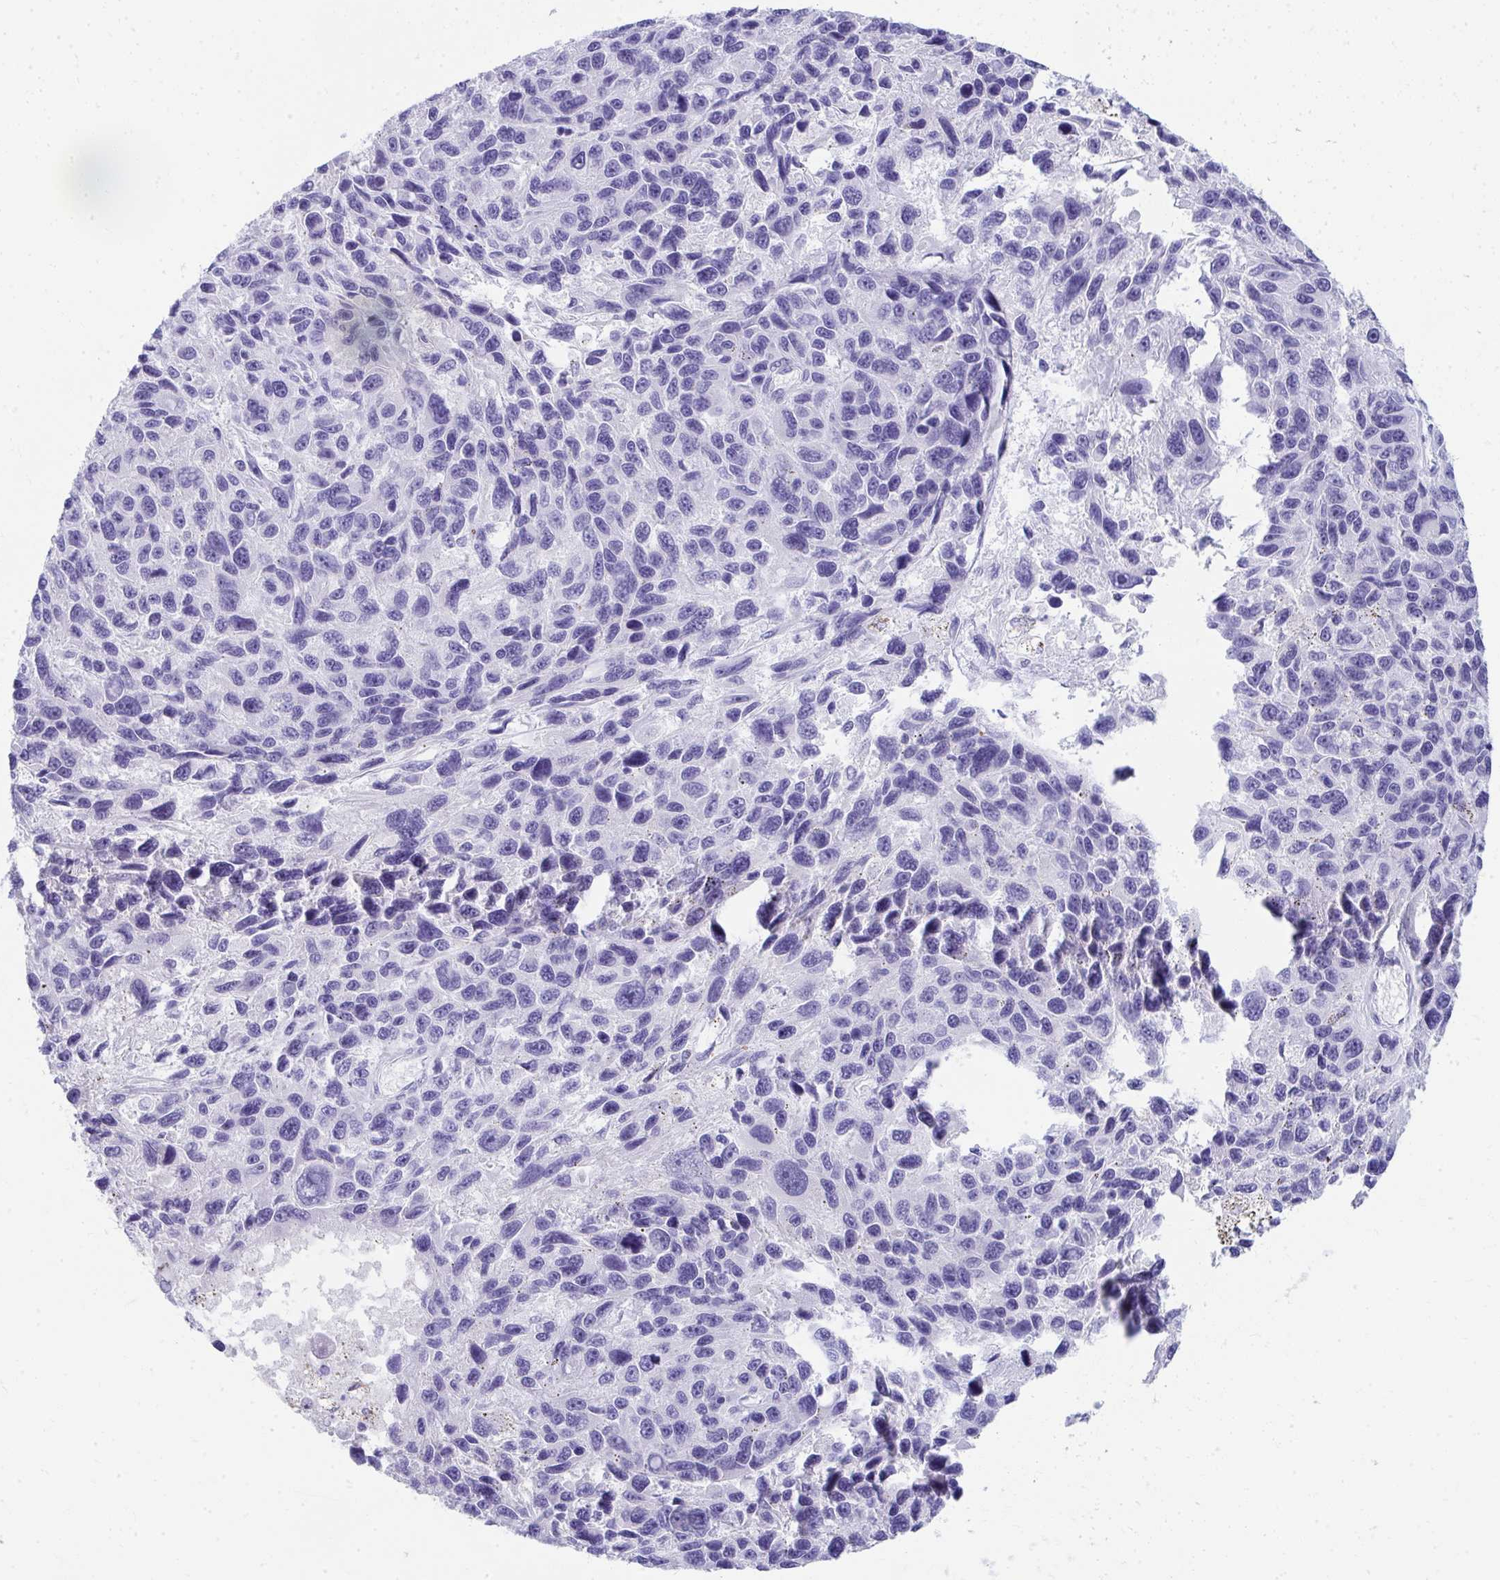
{"staining": {"intensity": "negative", "quantity": "none", "location": "none"}, "tissue": "melanoma", "cell_type": "Tumor cells", "image_type": "cancer", "snomed": [{"axis": "morphology", "description": "Malignant melanoma, NOS"}, {"axis": "topography", "description": "Skin"}], "caption": "The photomicrograph reveals no staining of tumor cells in malignant melanoma. Brightfield microscopy of immunohistochemistry (IHC) stained with DAB (brown) and hematoxylin (blue), captured at high magnification.", "gene": "SEC14L3", "patient": {"sex": "male", "age": 53}}